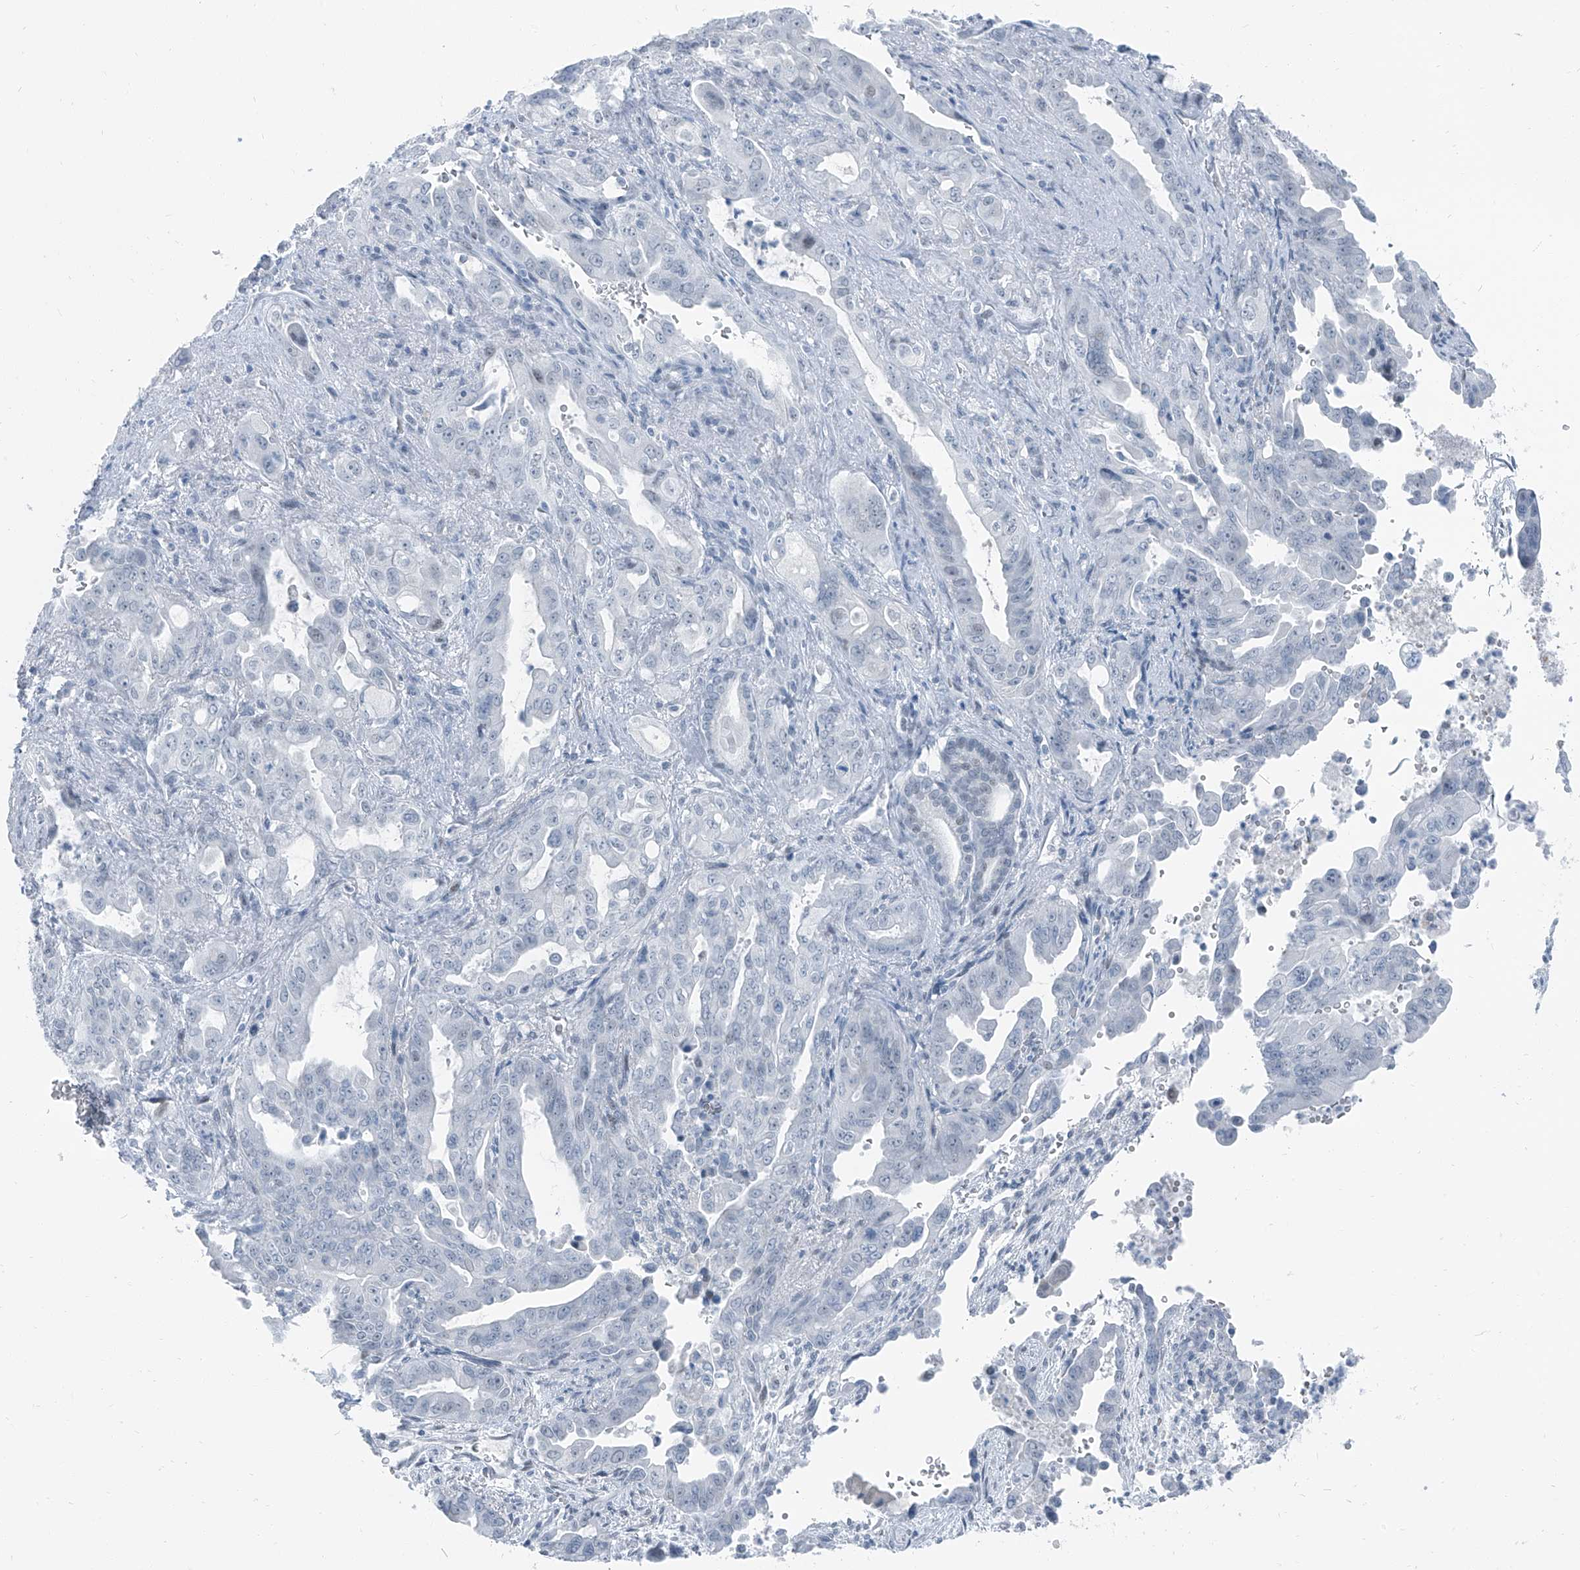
{"staining": {"intensity": "negative", "quantity": "none", "location": "none"}, "tissue": "pancreatic cancer", "cell_type": "Tumor cells", "image_type": "cancer", "snomed": [{"axis": "morphology", "description": "Adenocarcinoma, NOS"}, {"axis": "topography", "description": "Pancreas"}], "caption": "IHC photomicrograph of neoplastic tissue: human pancreatic adenocarcinoma stained with DAB (3,3'-diaminobenzidine) displays no significant protein staining in tumor cells.", "gene": "RGN", "patient": {"sex": "male", "age": 70}}